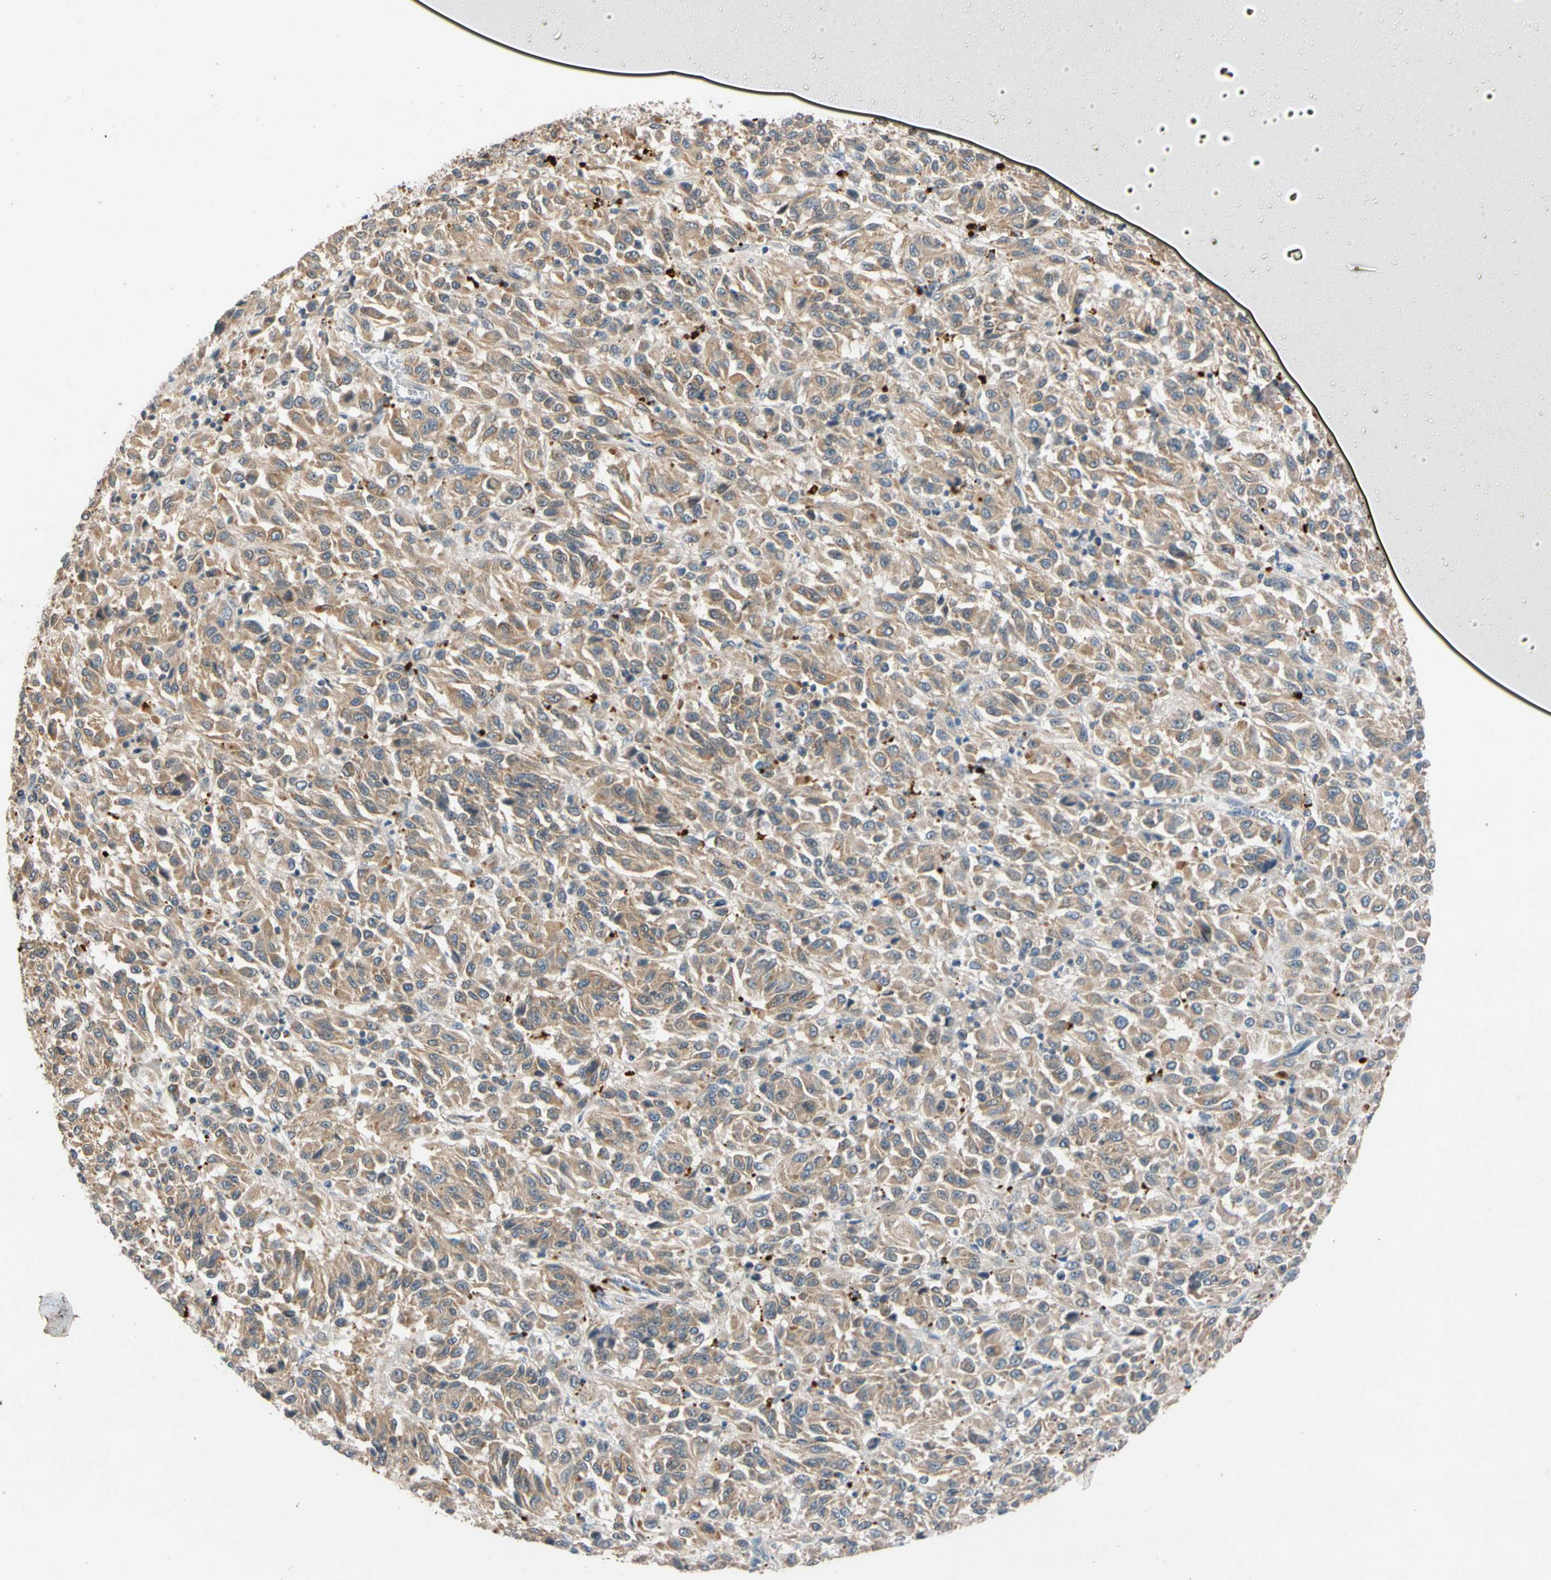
{"staining": {"intensity": "weak", "quantity": ">75%", "location": "cytoplasmic/membranous"}, "tissue": "melanoma", "cell_type": "Tumor cells", "image_type": "cancer", "snomed": [{"axis": "morphology", "description": "Malignant melanoma, Metastatic site"}, {"axis": "topography", "description": "Lung"}], "caption": "About >75% of tumor cells in malignant melanoma (metastatic site) show weak cytoplasmic/membranous protein positivity as visualized by brown immunohistochemical staining.", "gene": "CNST", "patient": {"sex": "male", "age": 64}}